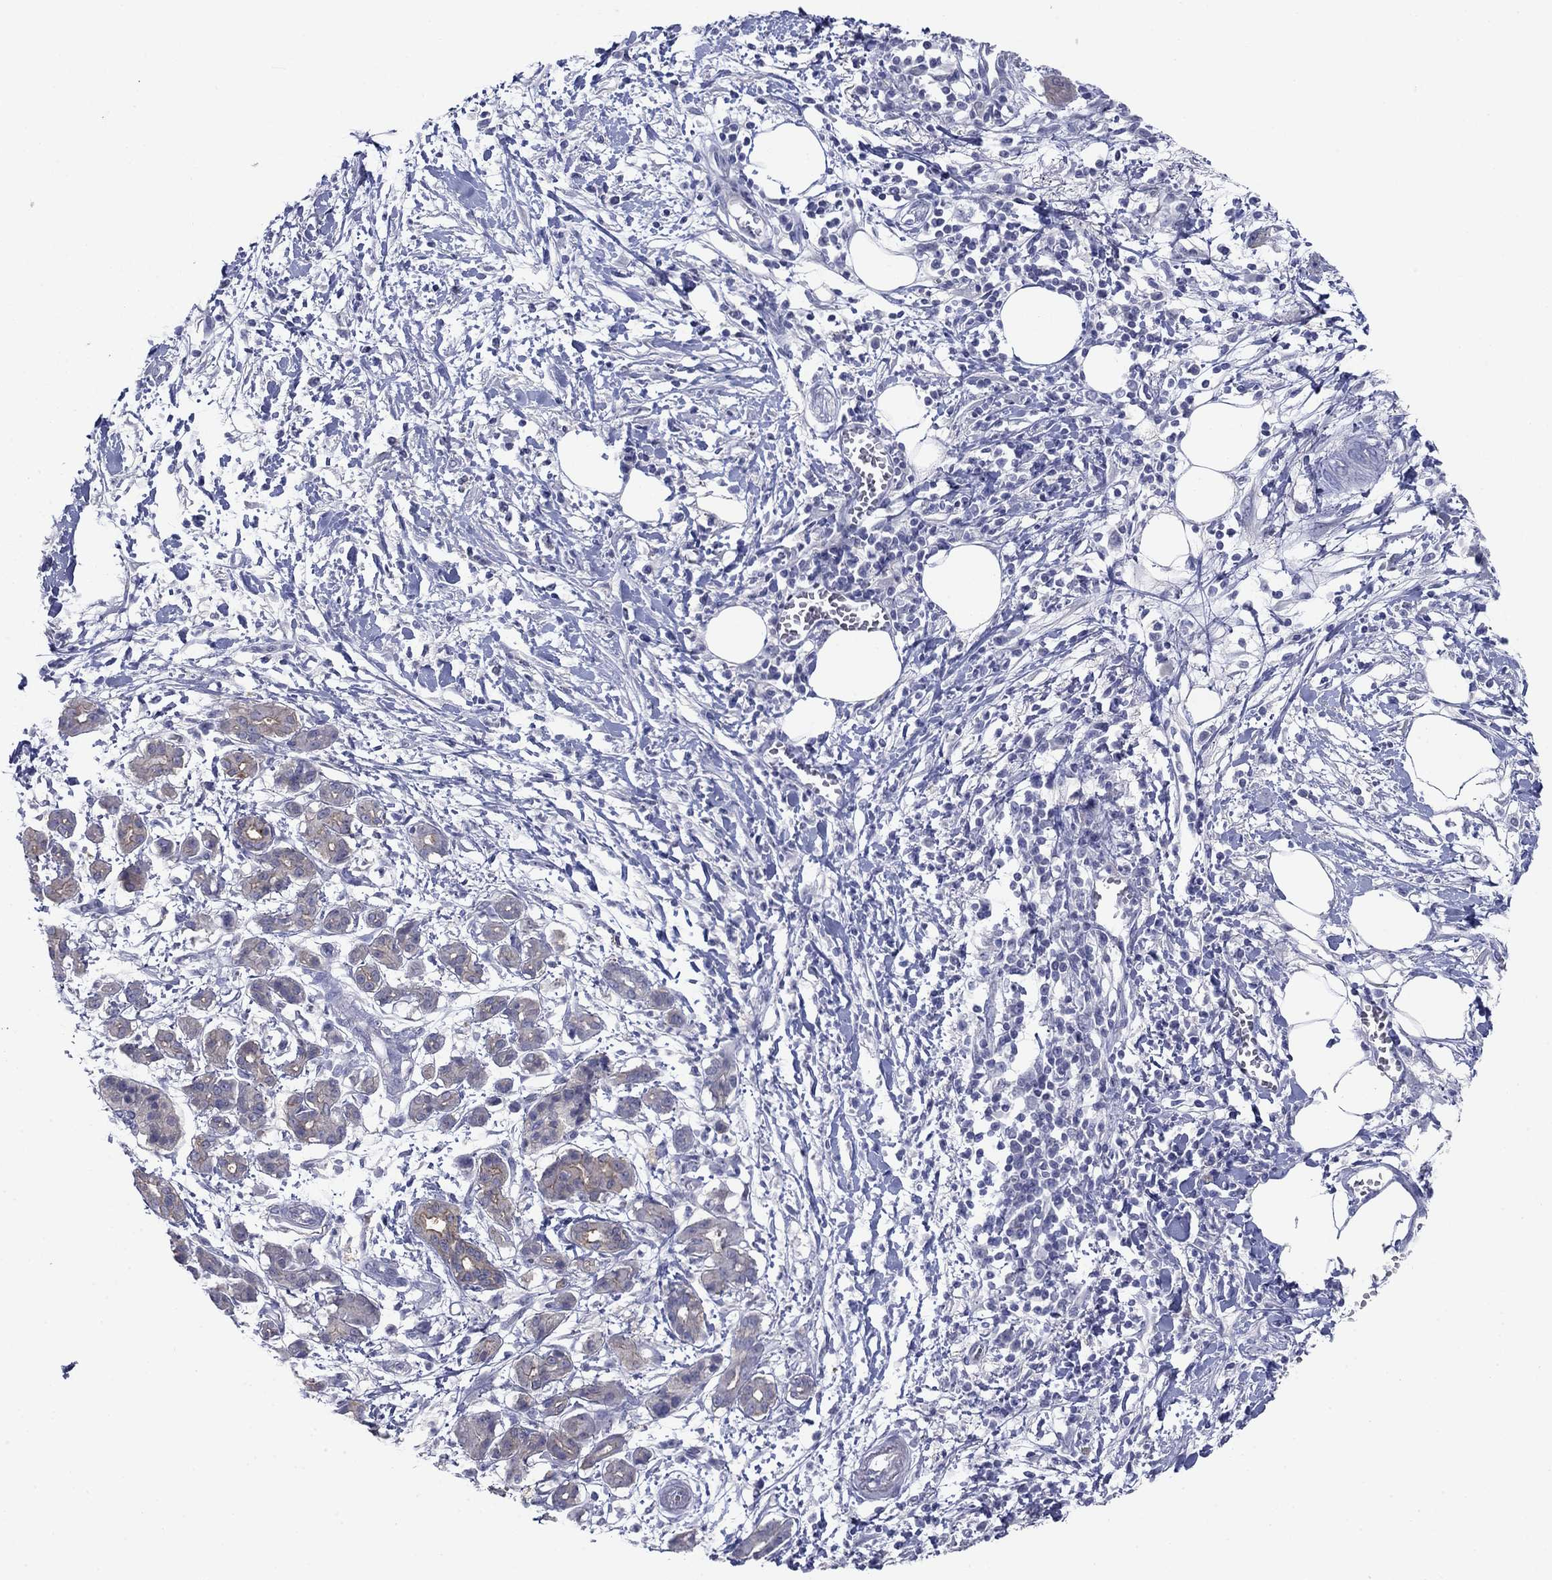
{"staining": {"intensity": "negative", "quantity": "none", "location": "none"}, "tissue": "pancreatic cancer", "cell_type": "Tumor cells", "image_type": "cancer", "snomed": [{"axis": "morphology", "description": "Adenocarcinoma, NOS"}, {"axis": "topography", "description": "Pancreas"}], "caption": "Tumor cells are negative for protein expression in human pancreatic cancer (adenocarcinoma).", "gene": "PLS1", "patient": {"sex": "male", "age": 72}}